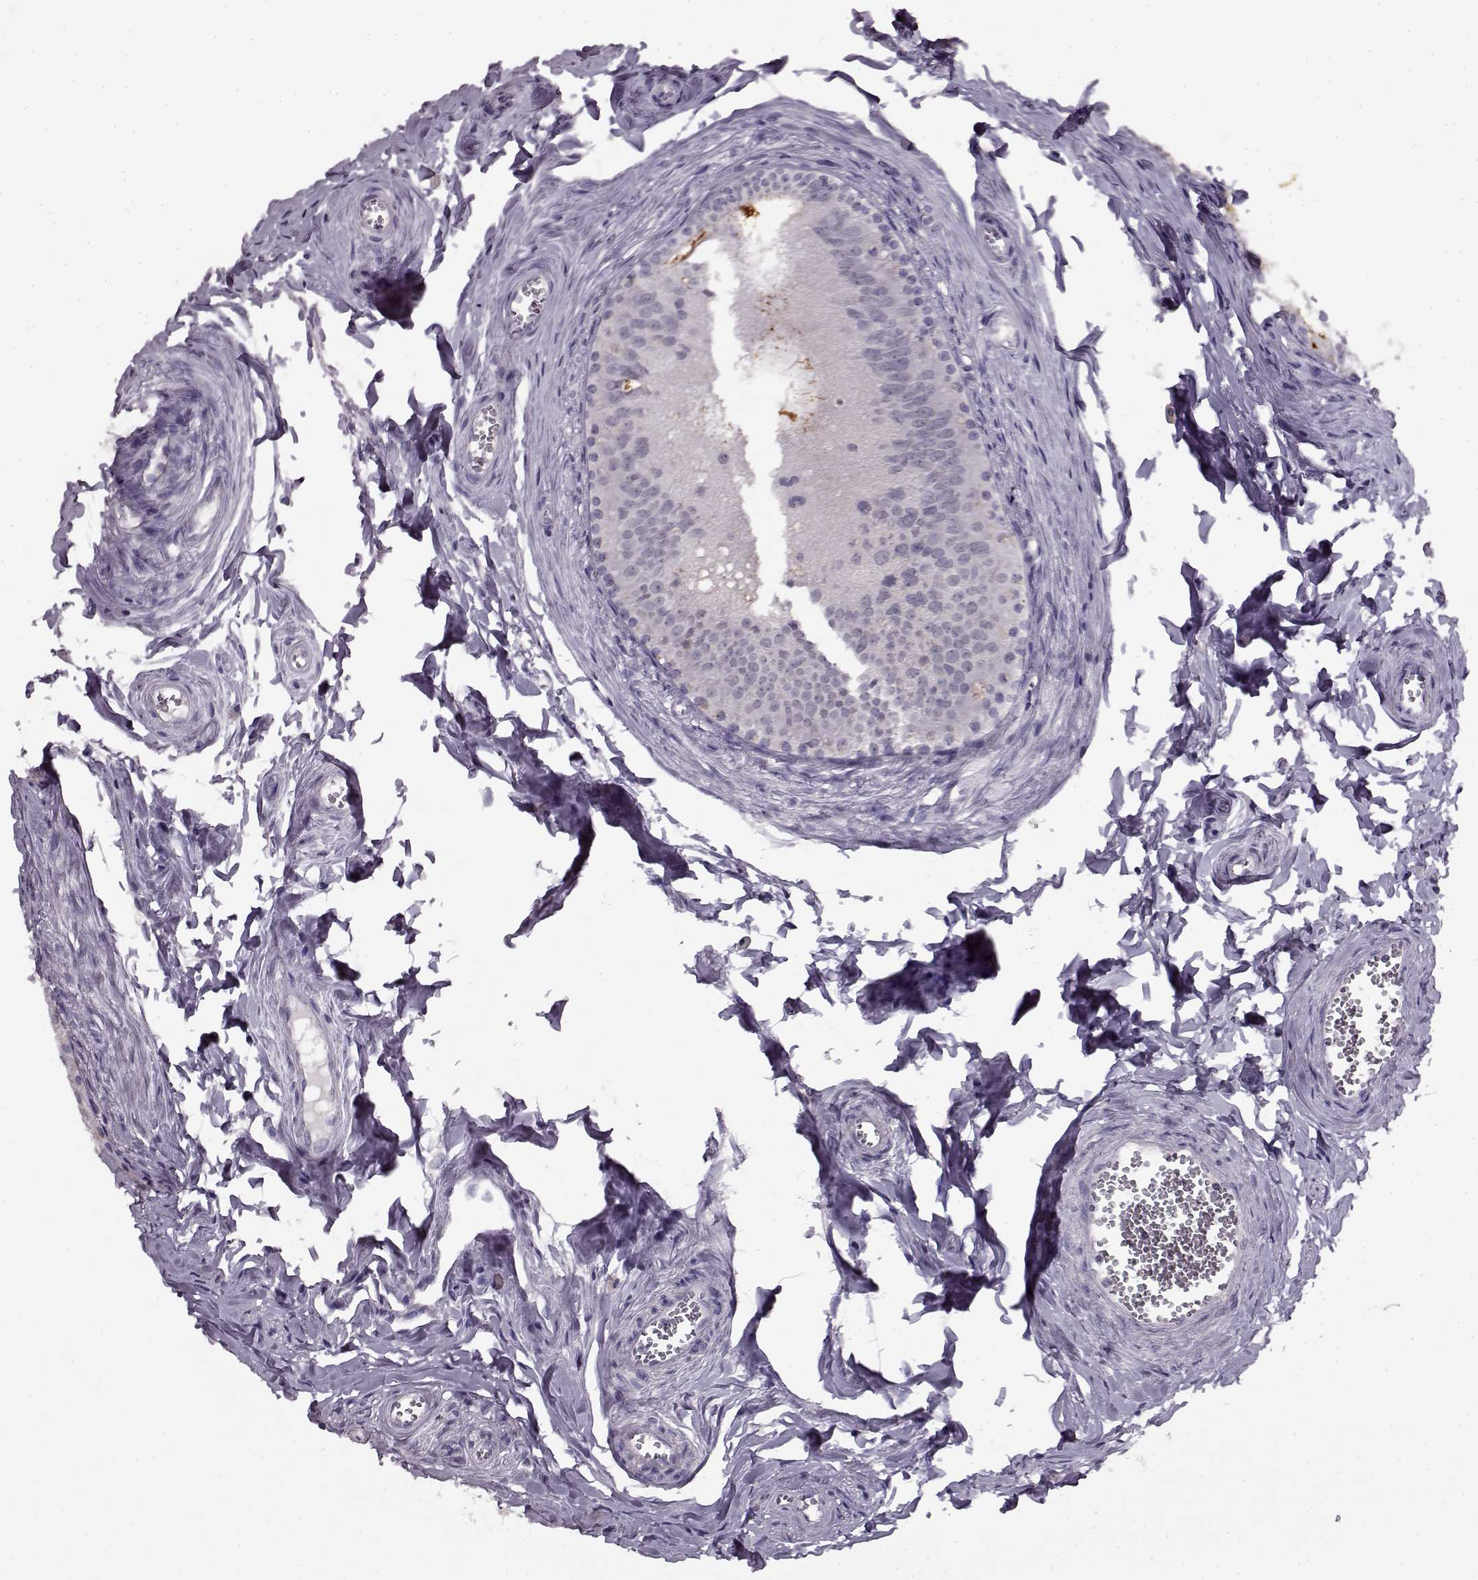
{"staining": {"intensity": "negative", "quantity": "none", "location": "none"}, "tissue": "epididymis", "cell_type": "Glandular cells", "image_type": "normal", "snomed": [{"axis": "morphology", "description": "Normal tissue, NOS"}, {"axis": "topography", "description": "Epididymis"}], "caption": "Human epididymis stained for a protein using IHC shows no expression in glandular cells.", "gene": "RP1L1", "patient": {"sex": "male", "age": 45}}